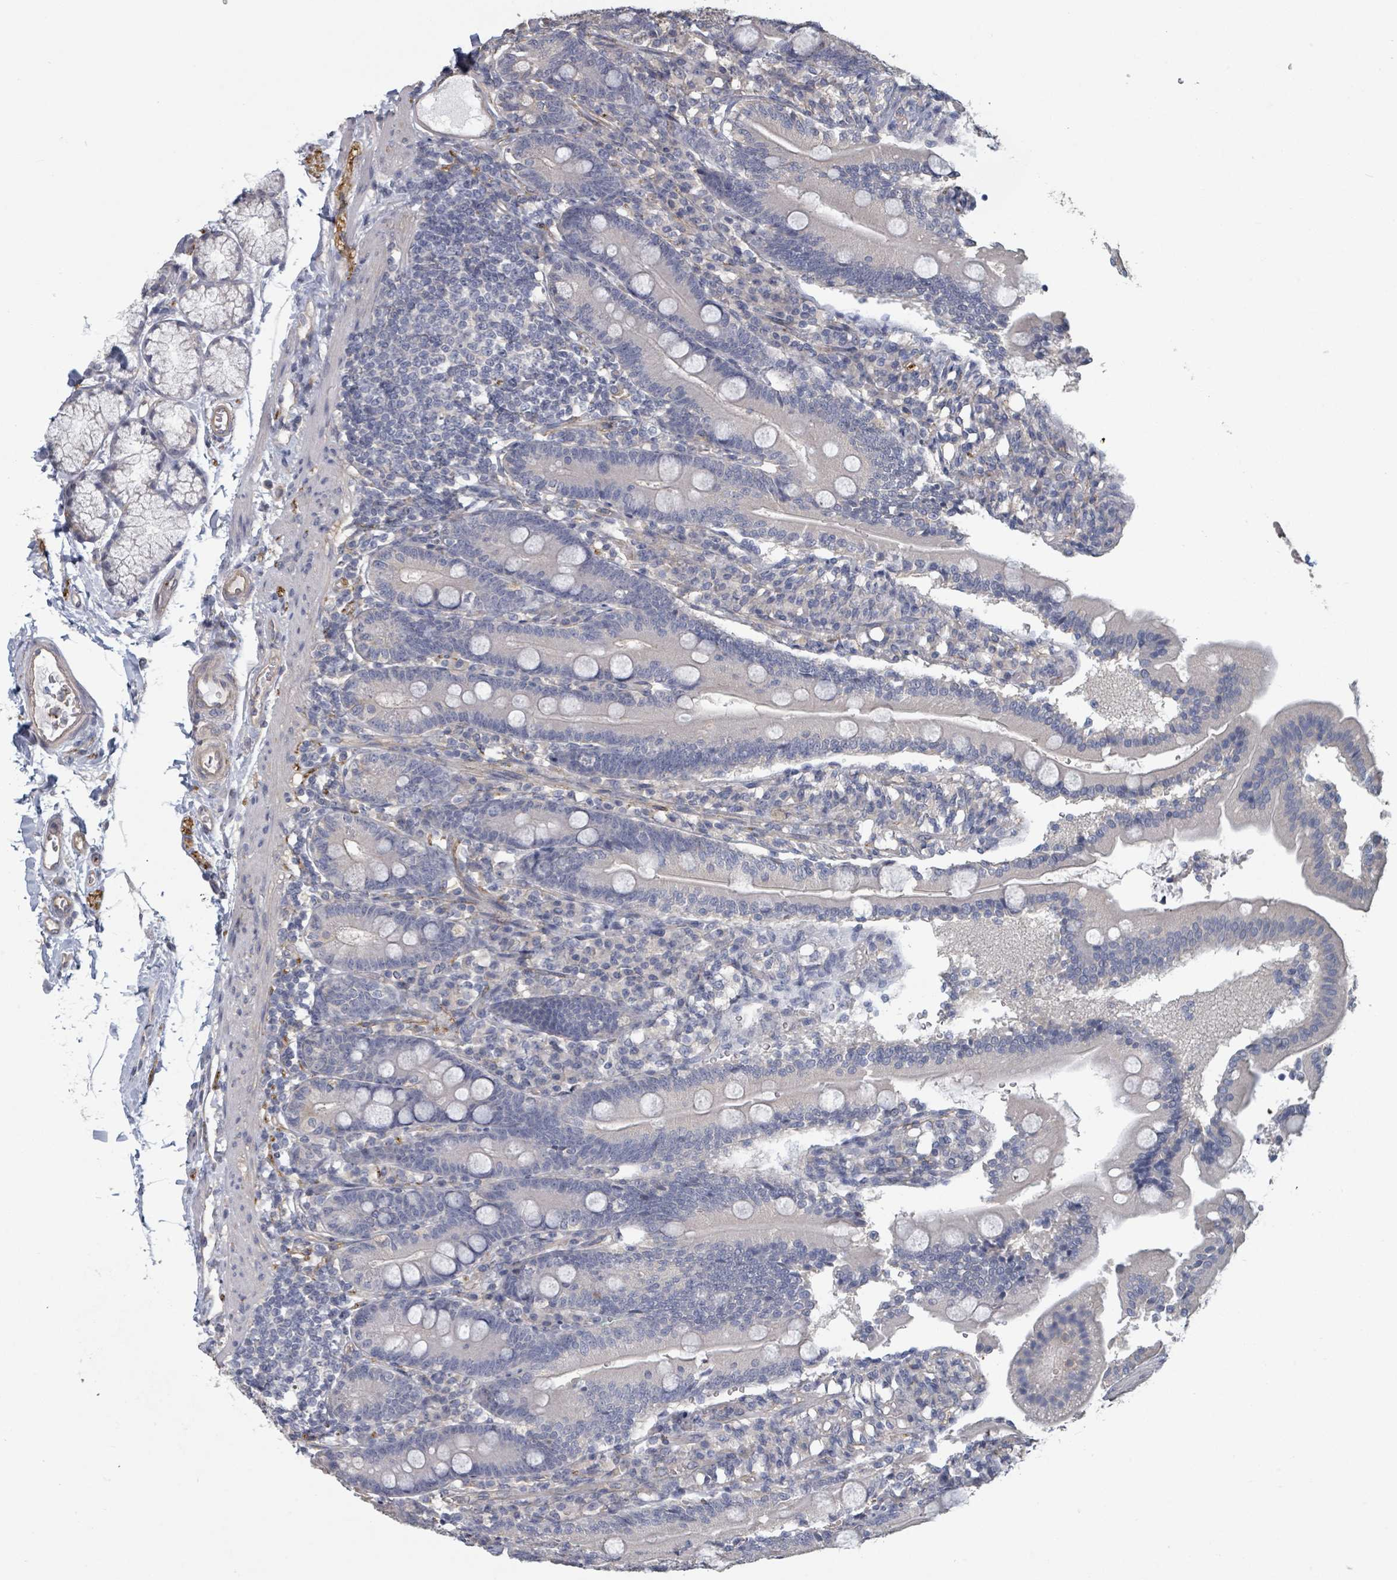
{"staining": {"intensity": "negative", "quantity": "none", "location": "none"}, "tissue": "duodenum", "cell_type": "Glandular cells", "image_type": "normal", "snomed": [{"axis": "morphology", "description": "Normal tissue, NOS"}, {"axis": "topography", "description": "Duodenum"}], "caption": "Glandular cells are negative for brown protein staining in benign duodenum. (Stains: DAB (3,3'-diaminobenzidine) IHC with hematoxylin counter stain, Microscopy: brightfield microscopy at high magnification).", "gene": "PLAUR", "patient": {"sex": "female", "age": 67}}